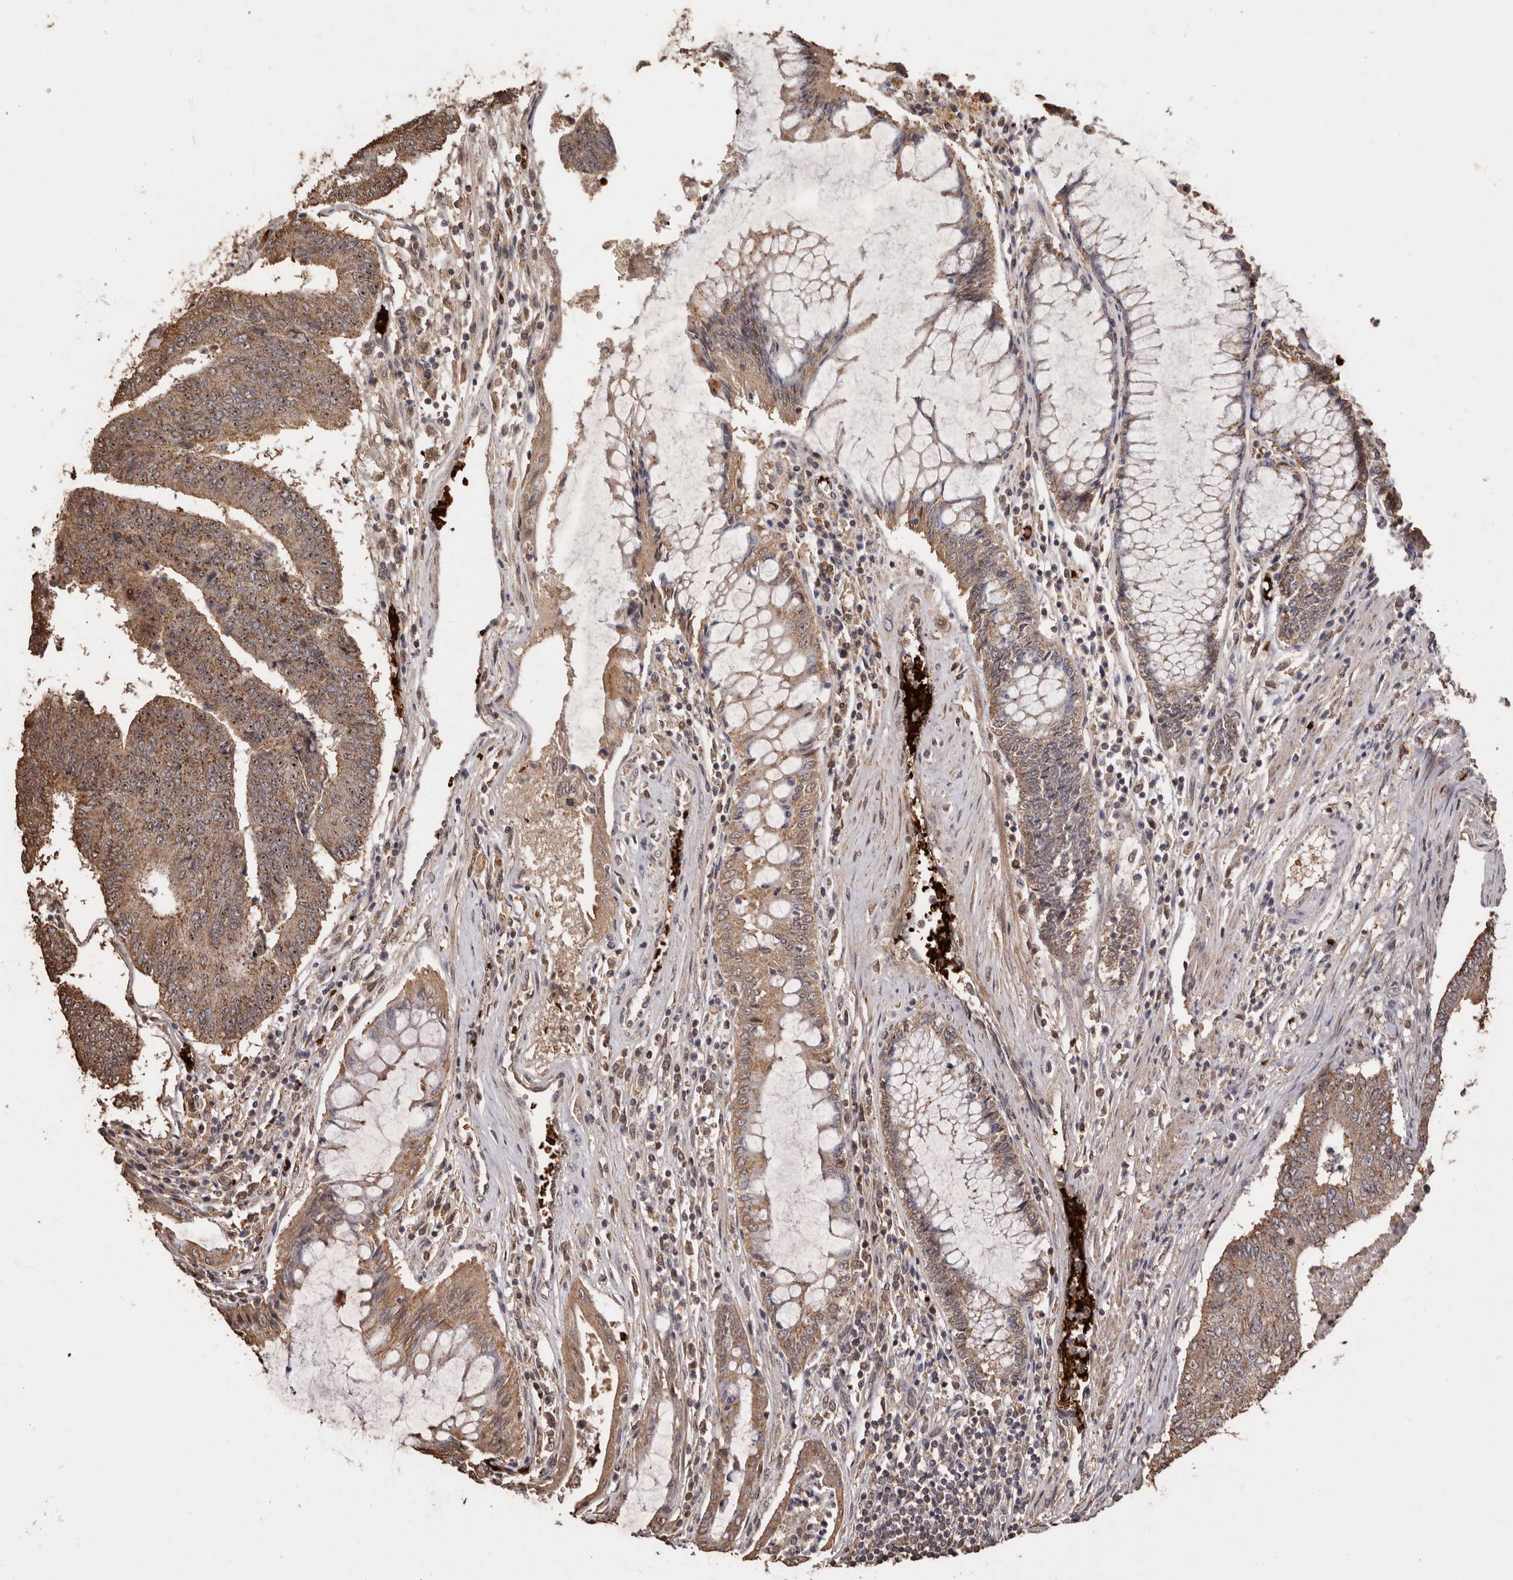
{"staining": {"intensity": "moderate", "quantity": ">75%", "location": "cytoplasmic/membranous,nuclear"}, "tissue": "colorectal cancer", "cell_type": "Tumor cells", "image_type": "cancer", "snomed": [{"axis": "morphology", "description": "Adenocarcinoma, NOS"}, {"axis": "topography", "description": "Colon"}], "caption": "A photomicrograph of colorectal cancer stained for a protein reveals moderate cytoplasmic/membranous and nuclear brown staining in tumor cells.", "gene": "GRAMD2A", "patient": {"sex": "female", "age": 67}}